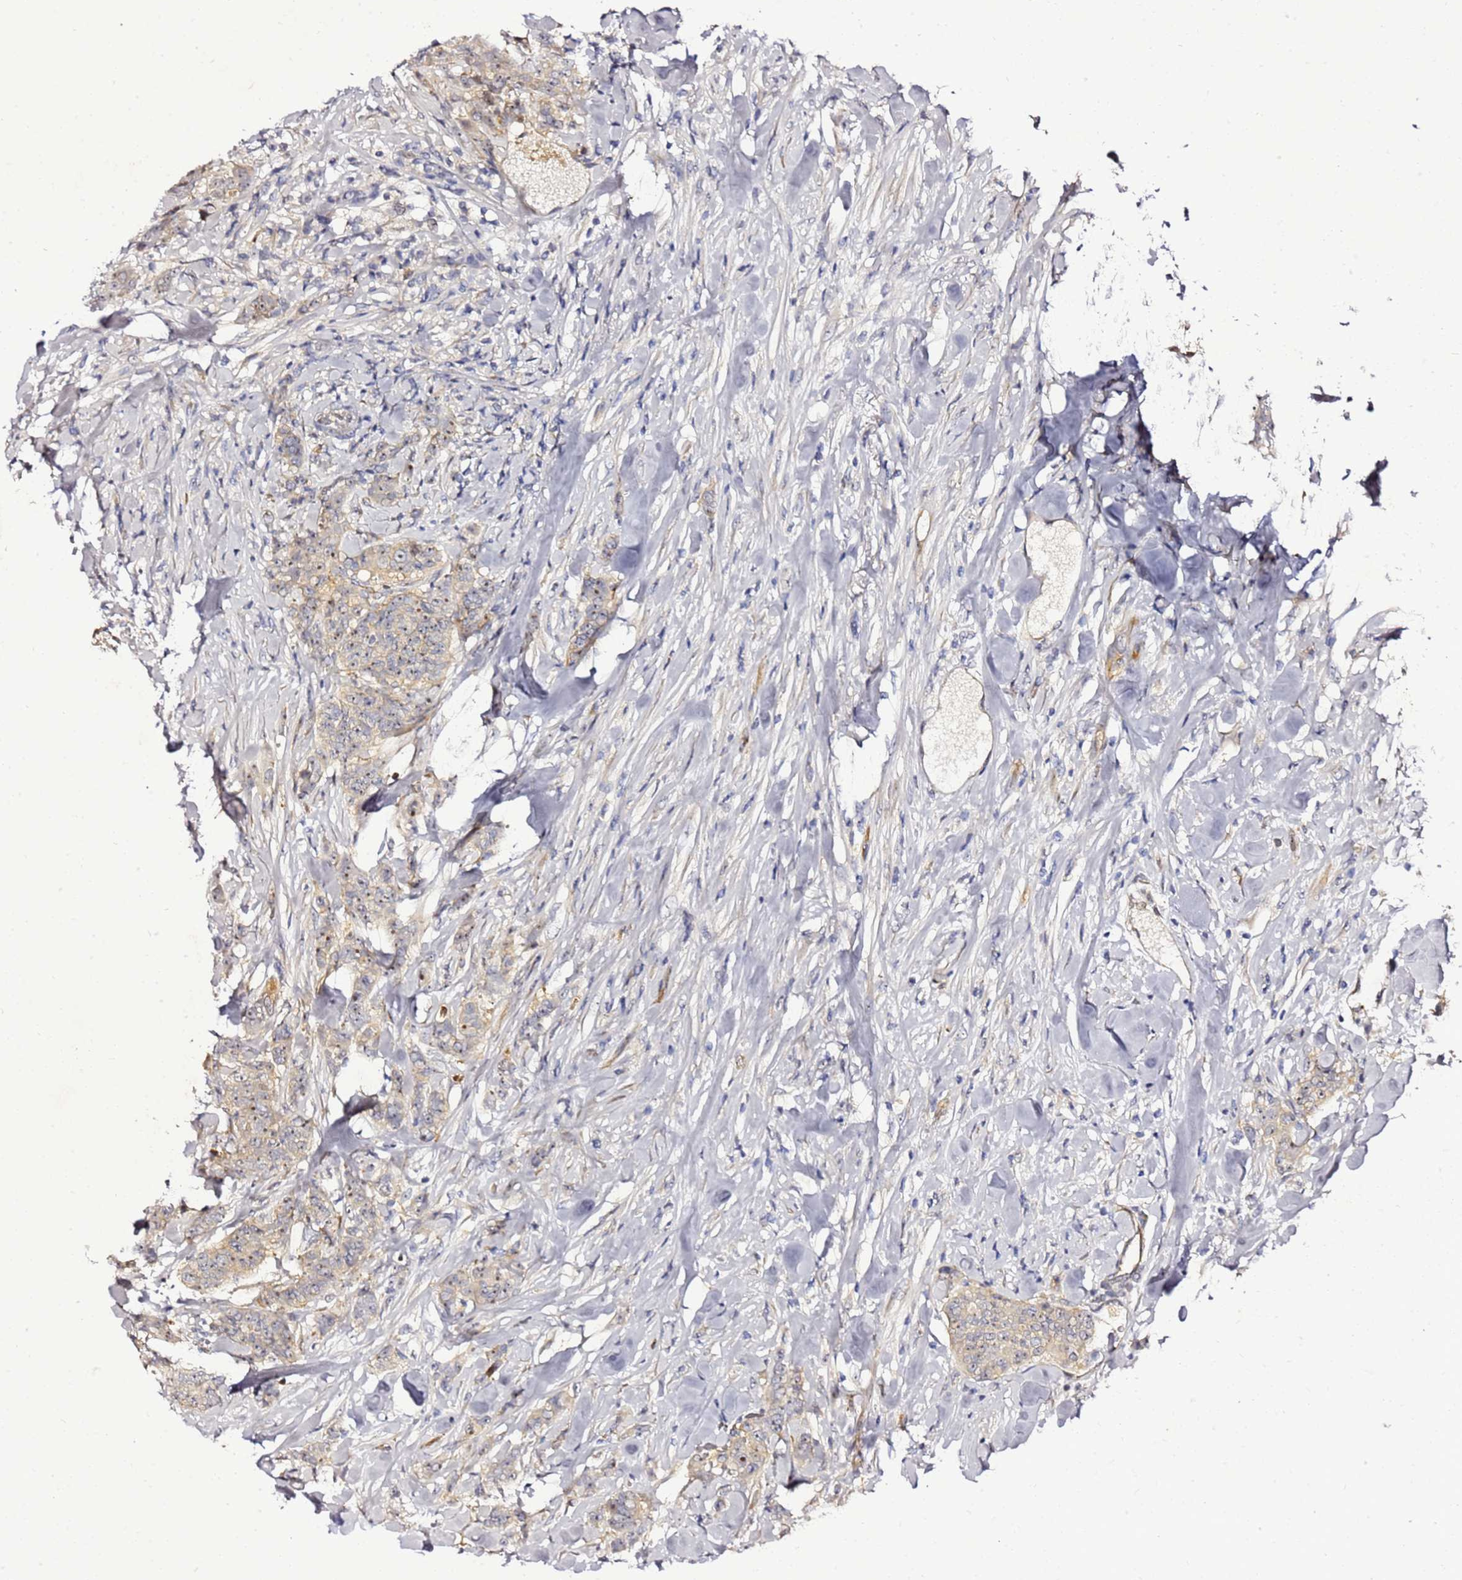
{"staining": {"intensity": "weak", "quantity": "<25%", "location": "cytoplasmic/membranous,nuclear"}, "tissue": "breast cancer", "cell_type": "Tumor cells", "image_type": "cancer", "snomed": [{"axis": "morphology", "description": "Duct carcinoma"}, {"axis": "topography", "description": "Breast"}], "caption": "This is a image of immunohistochemistry (IHC) staining of breast invasive ductal carcinoma, which shows no expression in tumor cells.", "gene": "NOL8", "patient": {"sex": "female", "age": 40}}